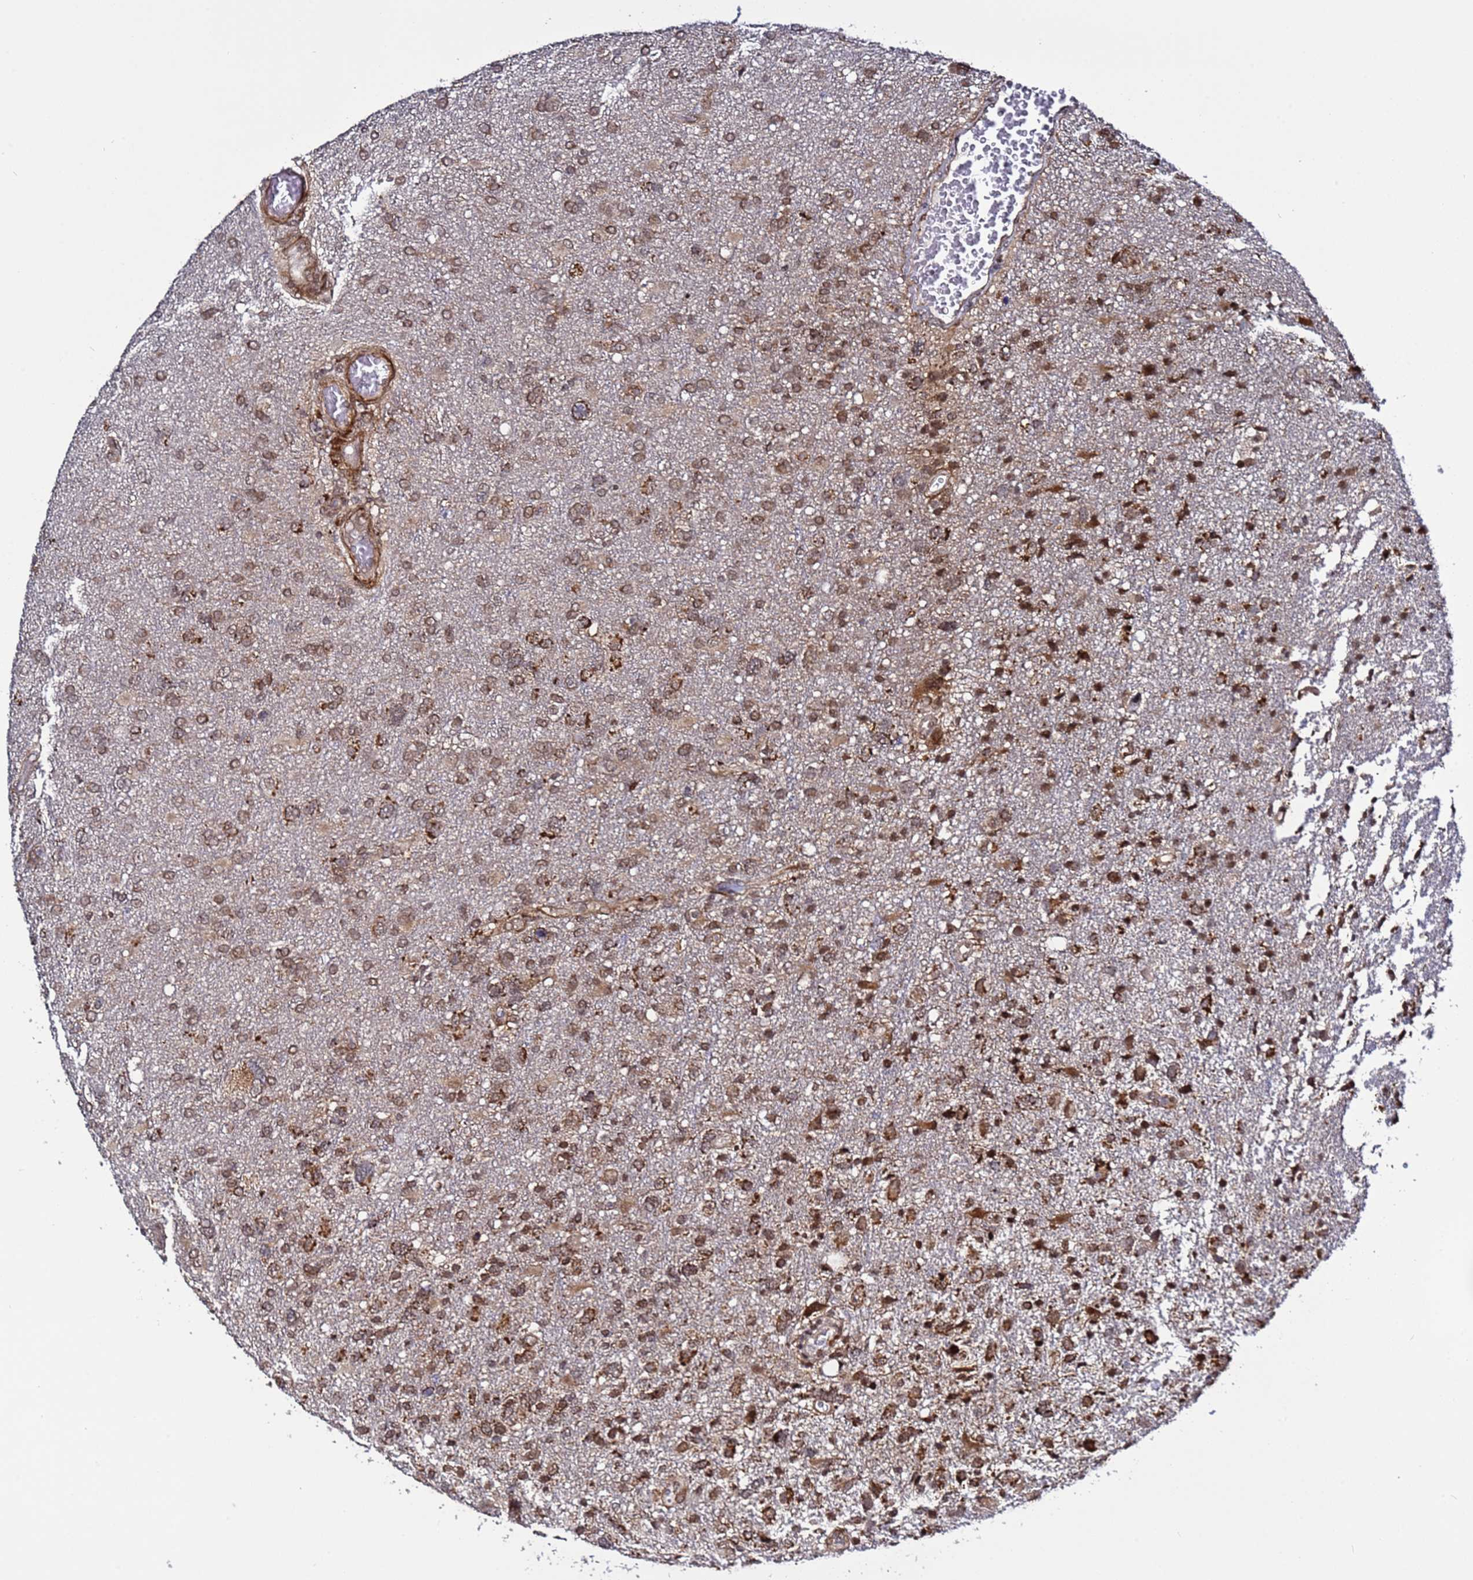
{"staining": {"intensity": "moderate", "quantity": ">75%", "location": "cytoplasmic/membranous,nuclear"}, "tissue": "glioma", "cell_type": "Tumor cells", "image_type": "cancer", "snomed": [{"axis": "morphology", "description": "Glioma, malignant, High grade"}, {"axis": "topography", "description": "Brain"}], "caption": "A histopathology image of glioma stained for a protein displays moderate cytoplasmic/membranous and nuclear brown staining in tumor cells.", "gene": "POLR2D", "patient": {"sex": "male", "age": 61}}